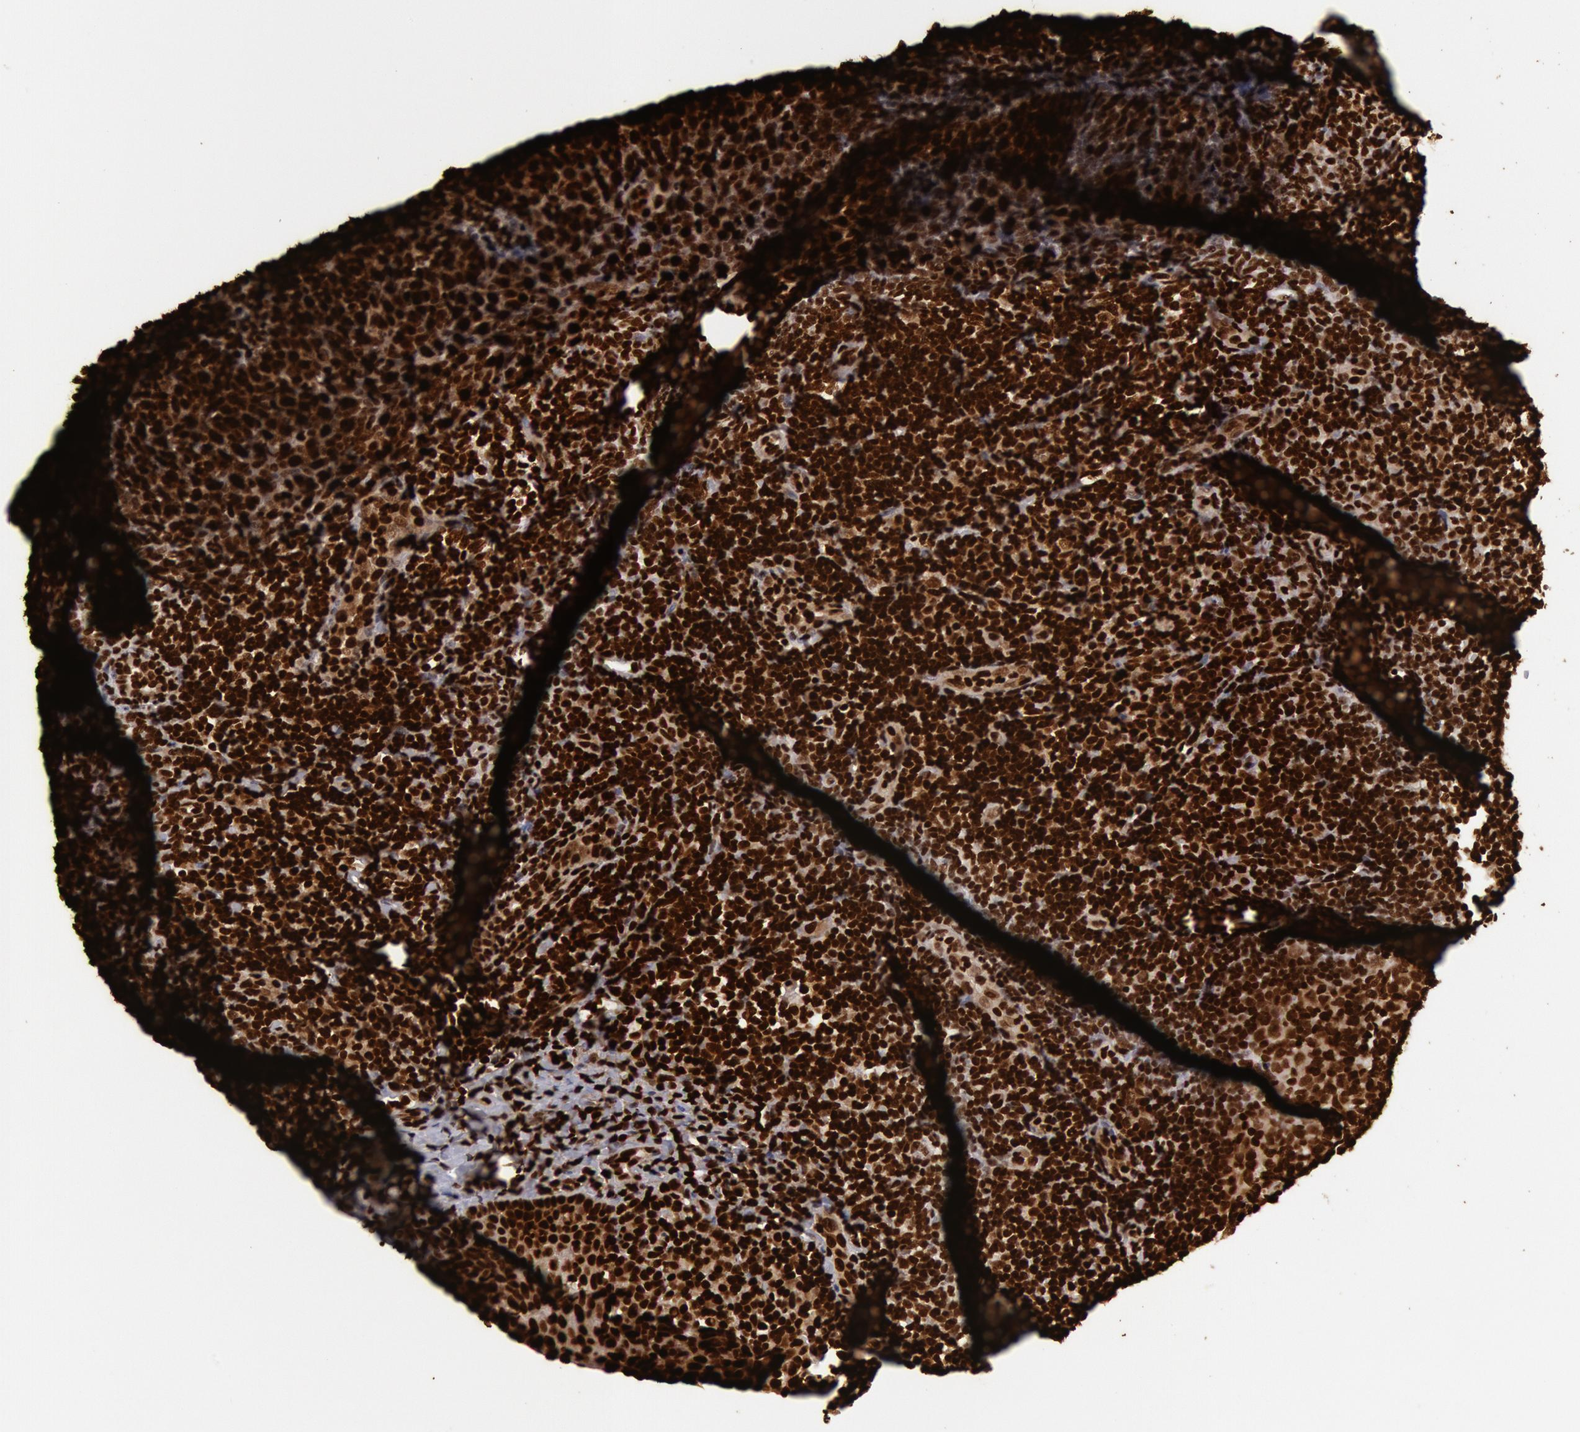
{"staining": {"intensity": "strong", "quantity": ">75%", "location": "nuclear"}, "tissue": "tonsil", "cell_type": "Germinal center cells", "image_type": "normal", "snomed": [{"axis": "morphology", "description": "Normal tissue, NOS"}, {"axis": "topography", "description": "Tonsil"}], "caption": "The immunohistochemical stain labels strong nuclear positivity in germinal center cells of benign tonsil.", "gene": "H3", "patient": {"sex": "female", "age": 40}}